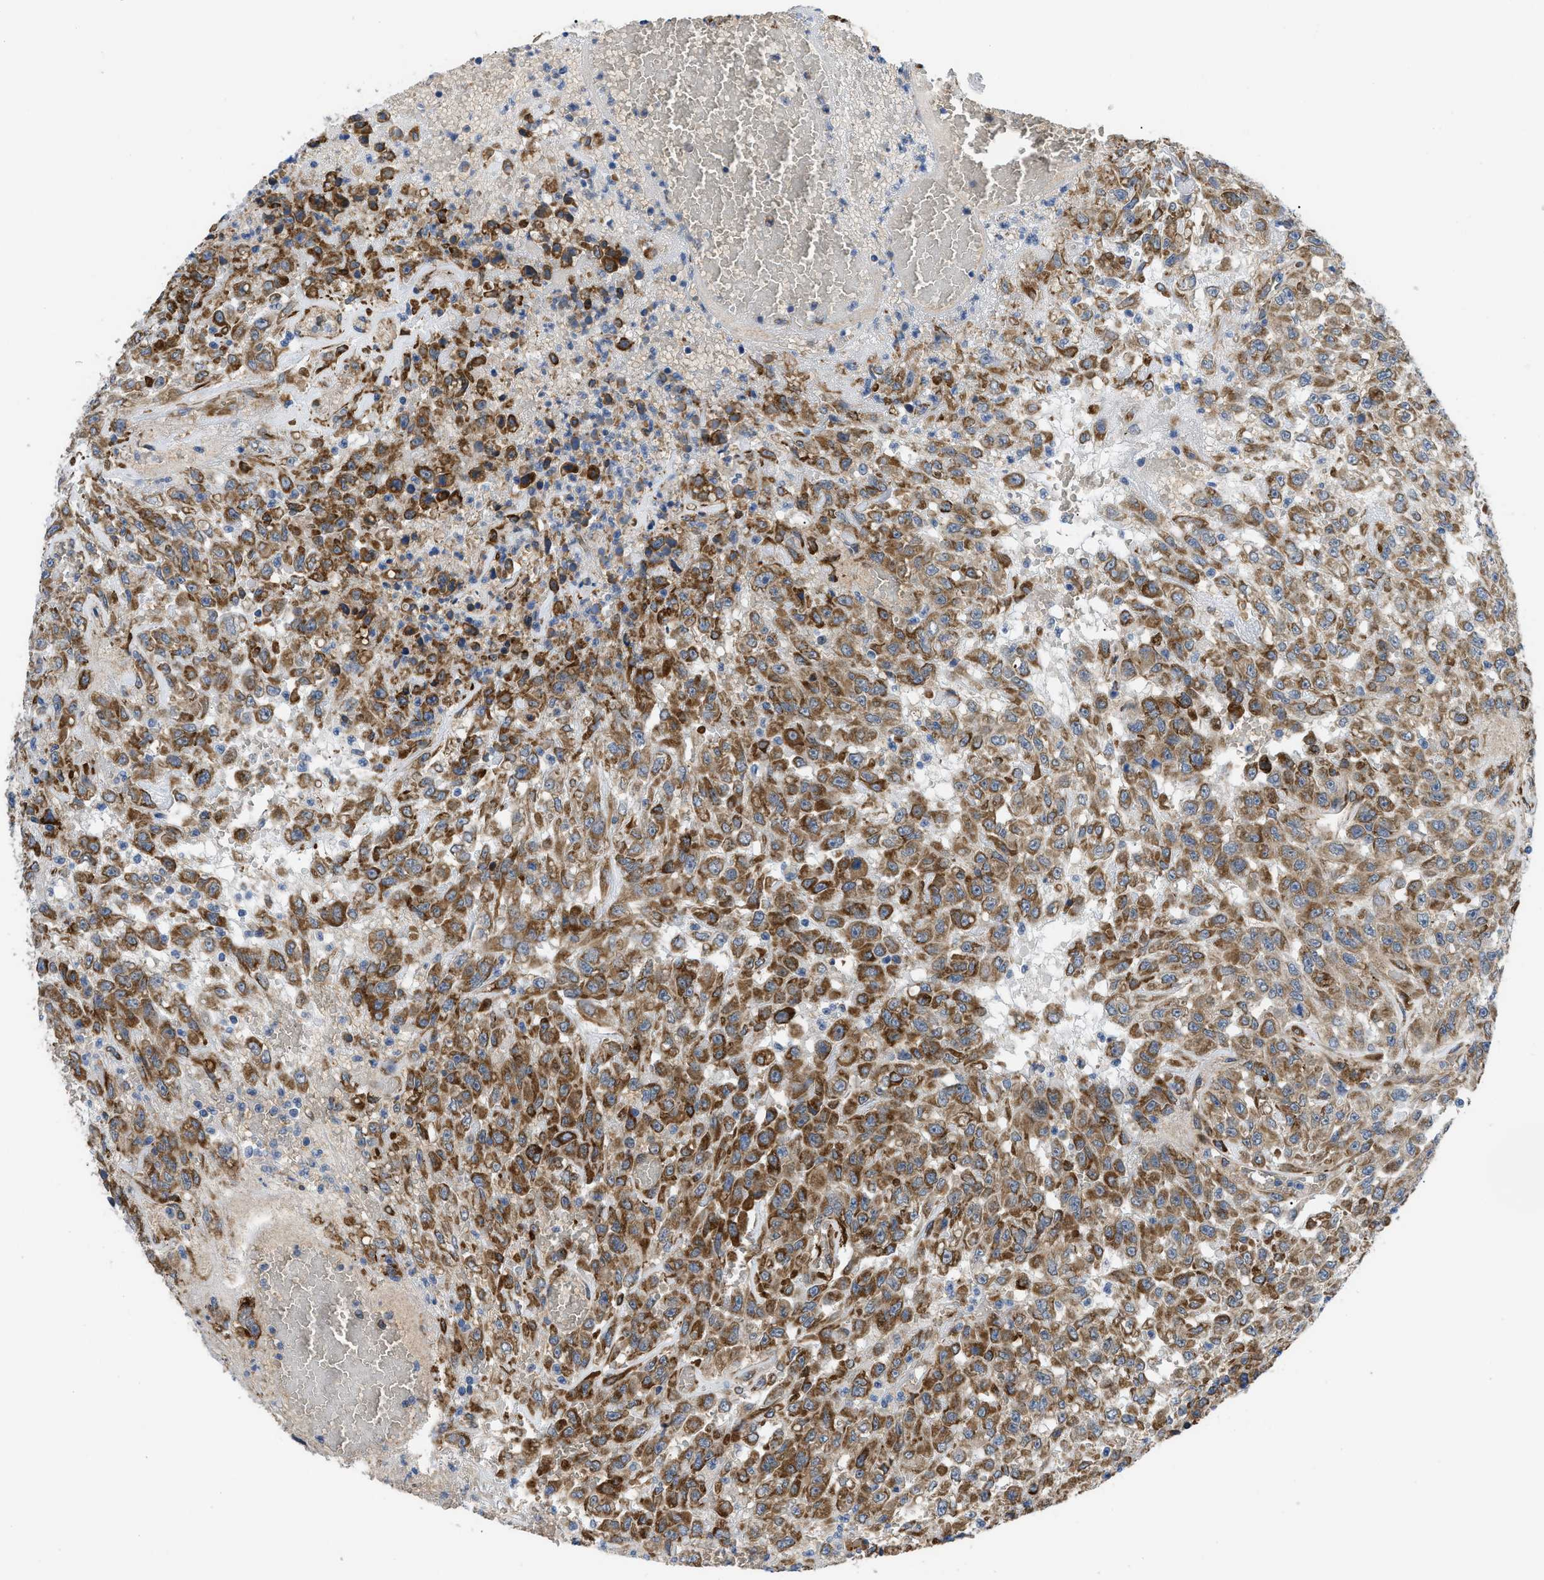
{"staining": {"intensity": "moderate", "quantity": ">75%", "location": "cytoplasmic/membranous"}, "tissue": "urothelial cancer", "cell_type": "Tumor cells", "image_type": "cancer", "snomed": [{"axis": "morphology", "description": "Urothelial carcinoma, High grade"}, {"axis": "topography", "description": "Urinary bladder"}], "caption": "A histopathology image of high-grade urothelial carcinoma stained for a protein displays moderate cytoplasmic/membranous brown staining in tumor cells.", "gene": "MYO10", "patient": {"sex": "male", "age": 46}}